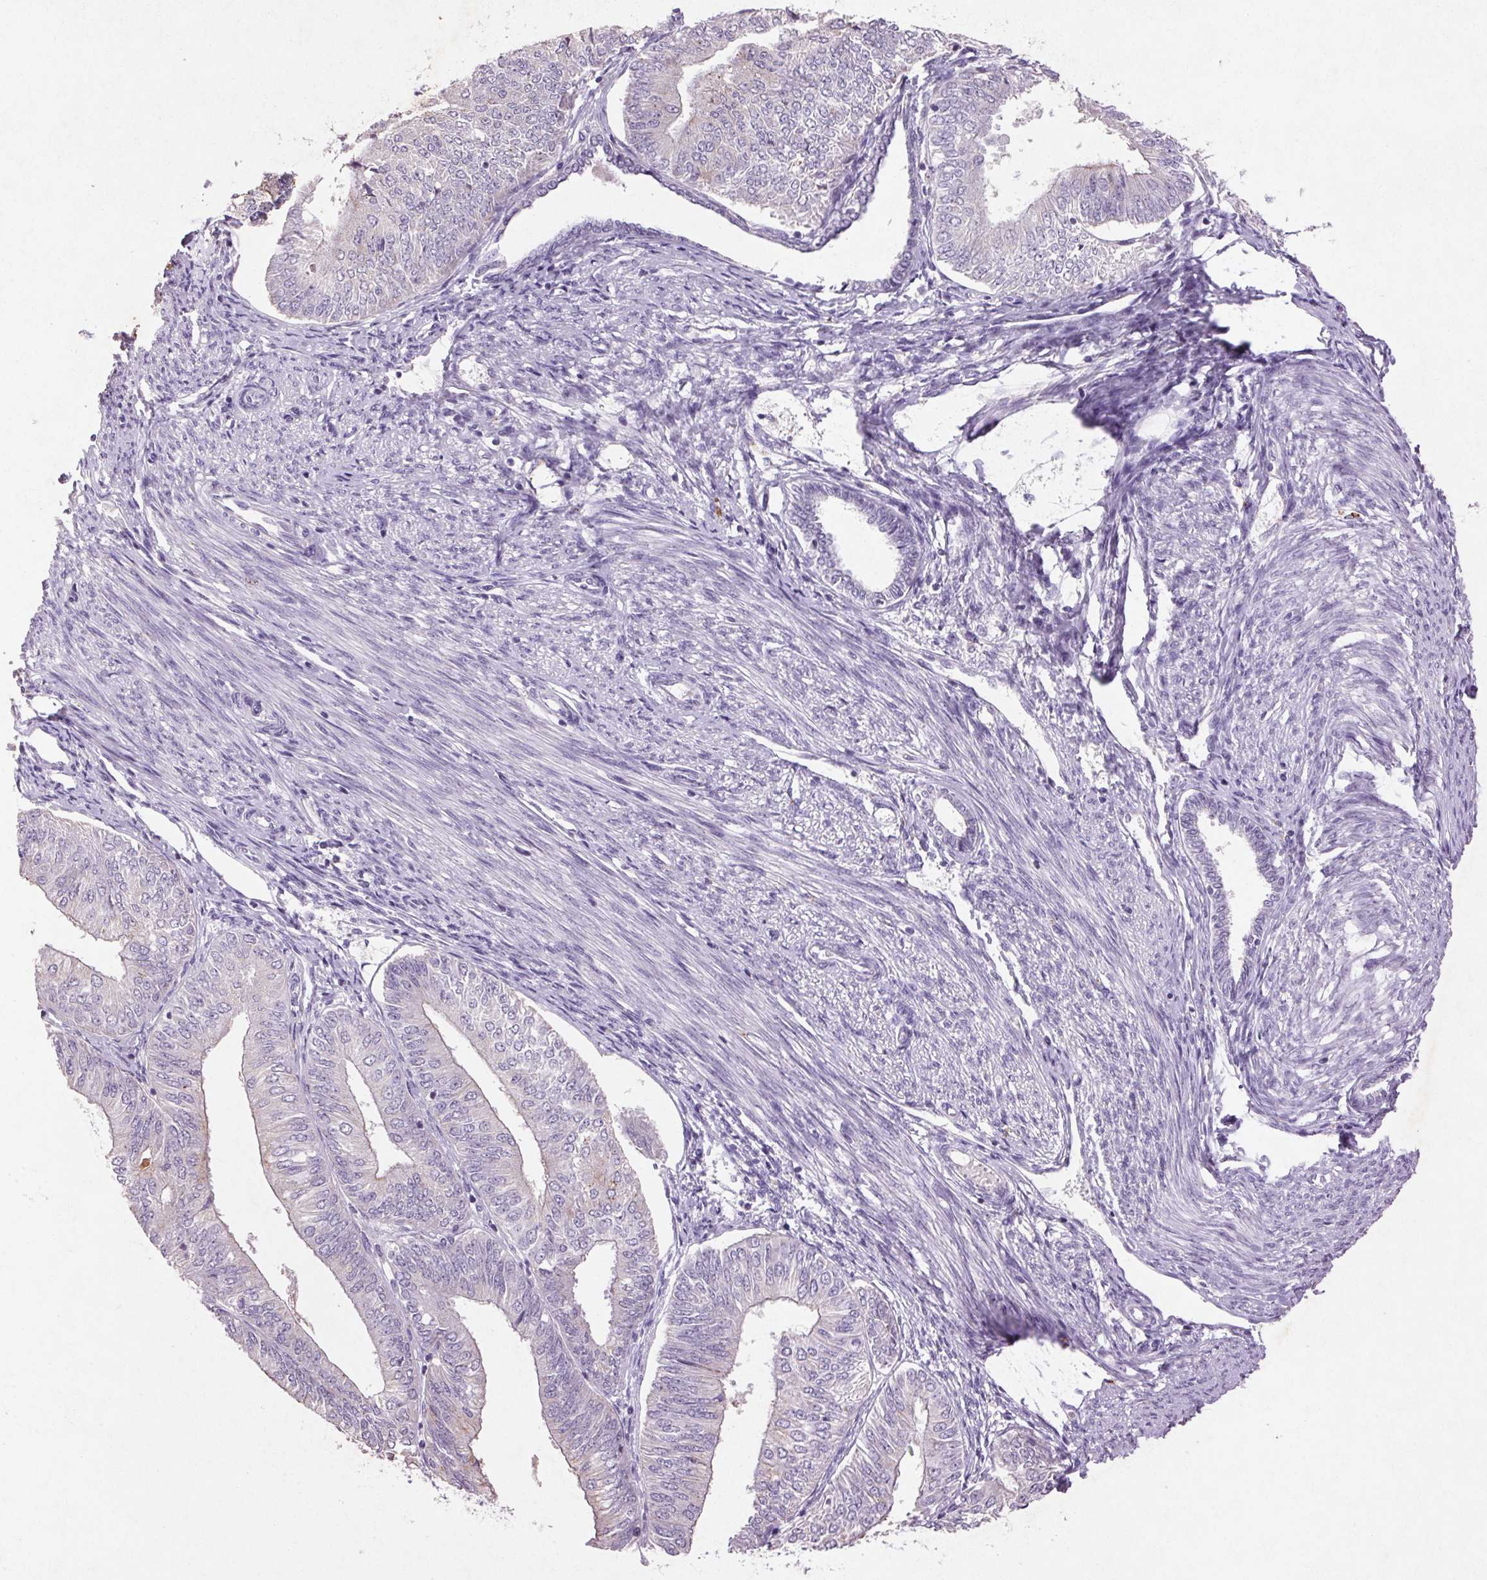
{"staining": {"intensity": "negative", "quantity": "none", "location": "none"}, "tissue": "endometrial cancer", "cell_type": "Tumor cells", "image_type": "cancer", "snomed": [{"axis": "morphology", "description": "Adenocarcinoma, NOS"}, {"axis": "topography", "description": "Endometrium"}], "caption": "High power microscopy histopathology image of an IHC image of adenocarcinoma (endometrial), revealing no significant positivity in tumor cells. Nuclei are stained in blue.", "gene": "FNDC7", "patient": {"sex": "female", "age": 58}}